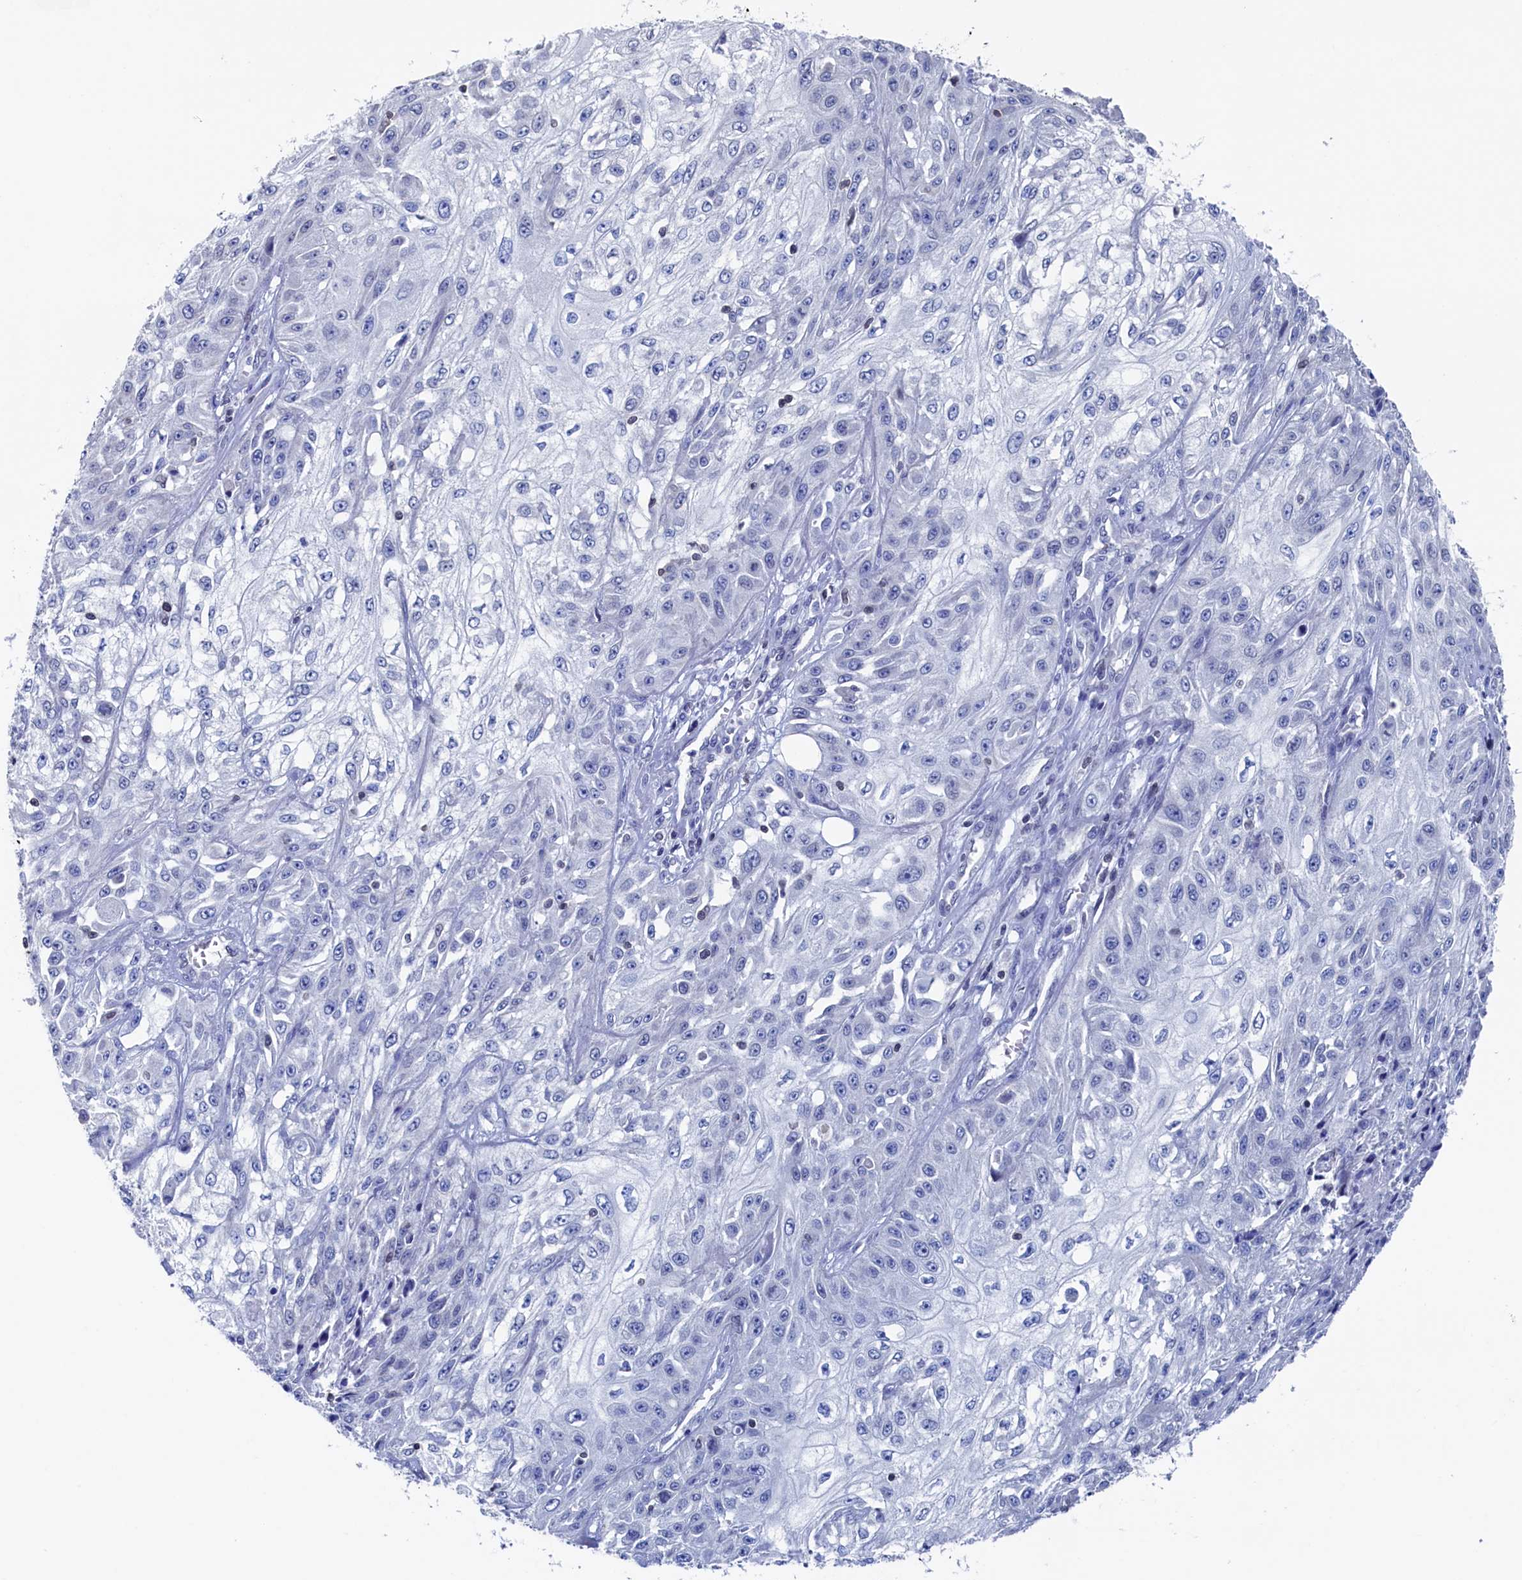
{"staining": {"intensity": "negative", "quantity": "none", "location": "none"}, "tissue": "skin cancer", "cell_type": "Tumor cells", "image_type": "cancer", "snomed": [{"axis": "morphology", "description": "Squamous cell carcinoma, NOS"}, {"axis": "morphology", "description": "Squamous cell carcinoma, metastatic, NOS"}, {"axis": "topography", "description": "Skin"}, {"axis": "topography", "description": "Lymph node"}], "caption": "Protein analysis of skin cancer demonstrates no significant staining in tumor cells. (DAB (3,3'-diaminobenzidine) immunohistochemistry with hematoxylin counter stain).", "gene": "C11orf54", "patient": {"sex": "male", "age": 75}}